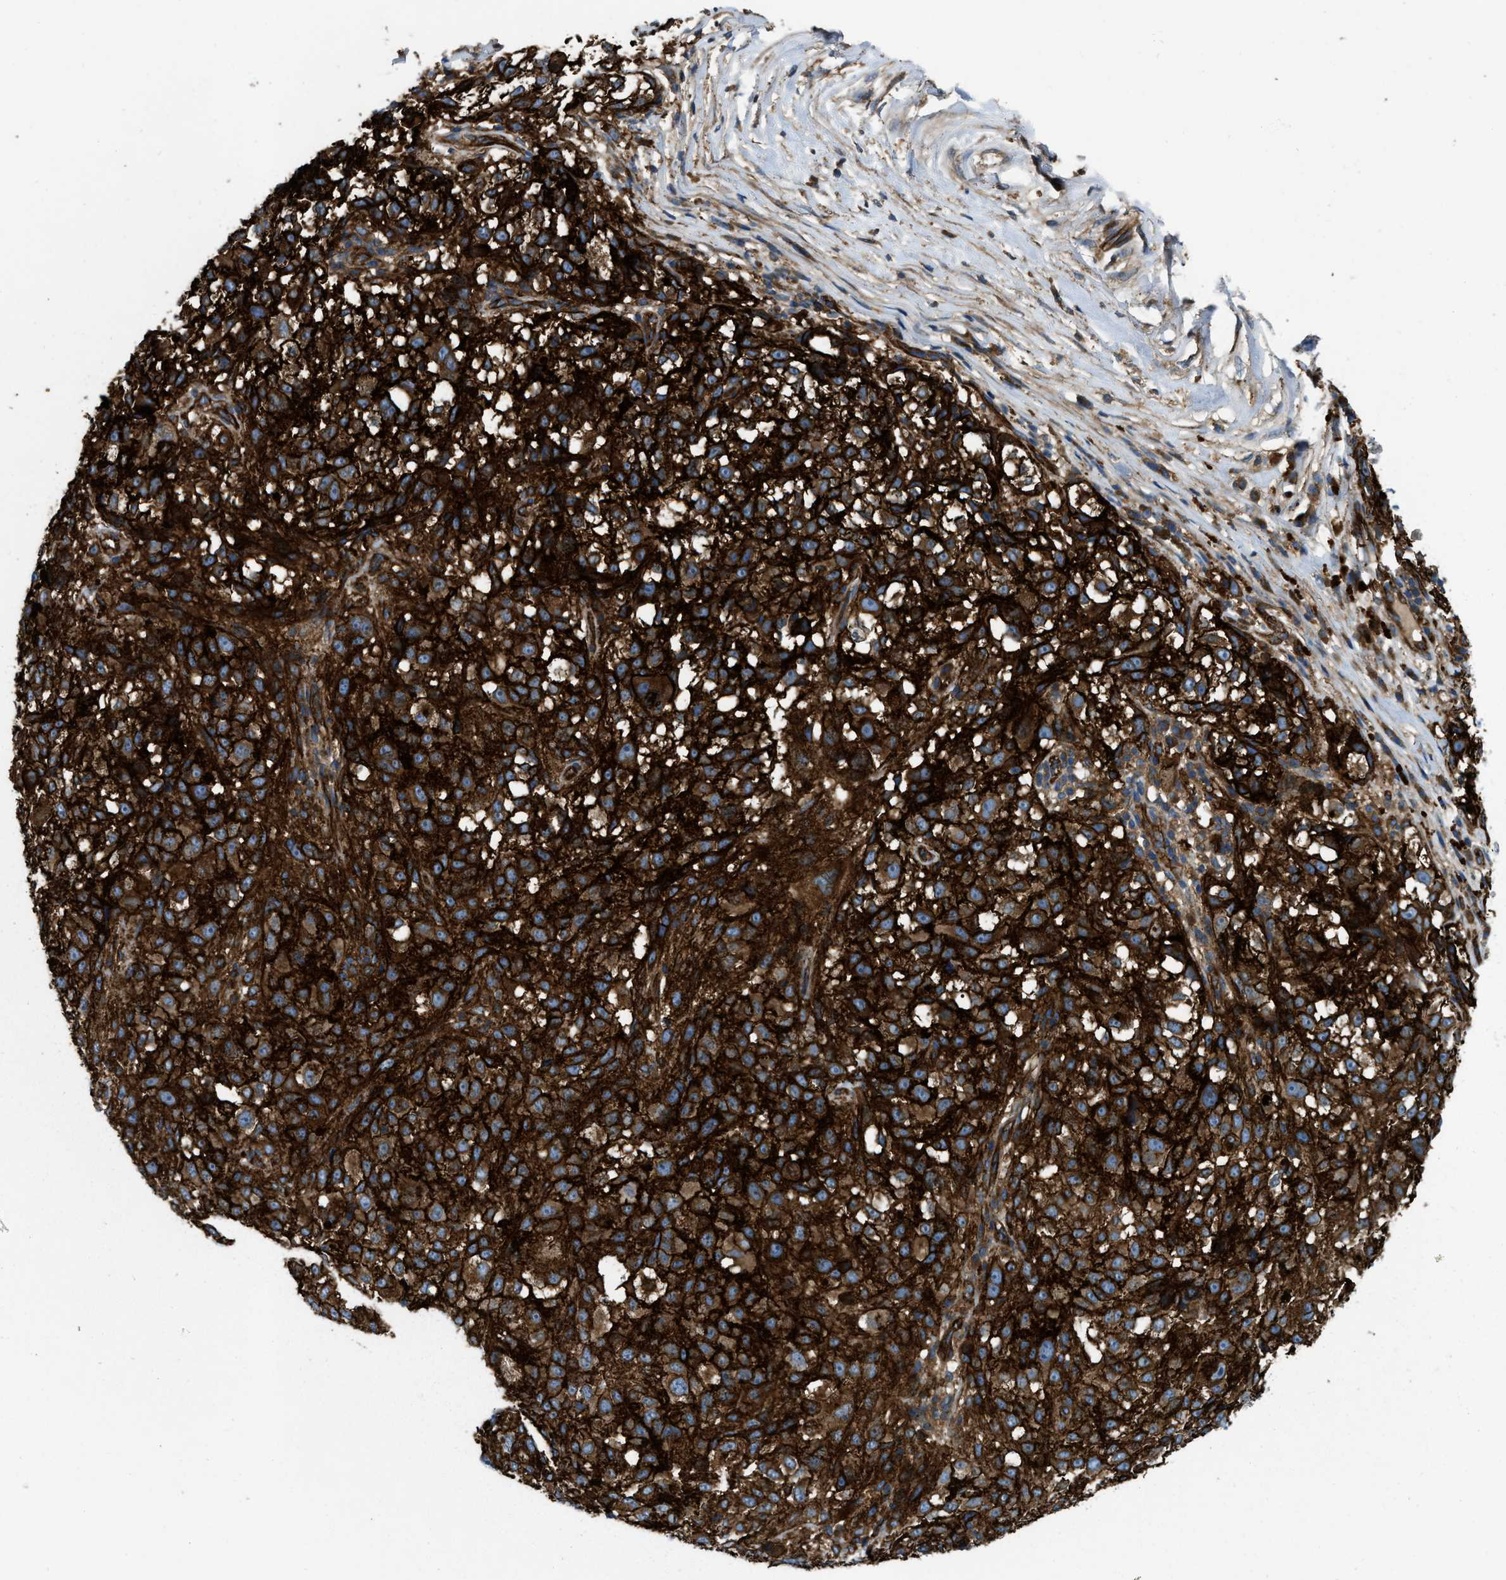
{"staining": {"intensity": "strong", "quantity": ">75%", "location": "cytoplasmic/membranous"}, "tissue": "melanoma", "cell_type": "Tumor cells", "image_type": "cancer", "snomed": [{"axis": "morphology", "description": "Necrosis, NOS"}, {"axis": "morphology", "description": "Malignant melanoma, NOS"}, {"axis": "topography", "description": "Skin"}], "caption": "Immunohistochemical staining of malignant melanoma shows high levels of strong cytoplasmic/membranous expression in about >75% of tumor cells.", "gene": "ERC1", "patient": {"sex": "female", "age": 87}}